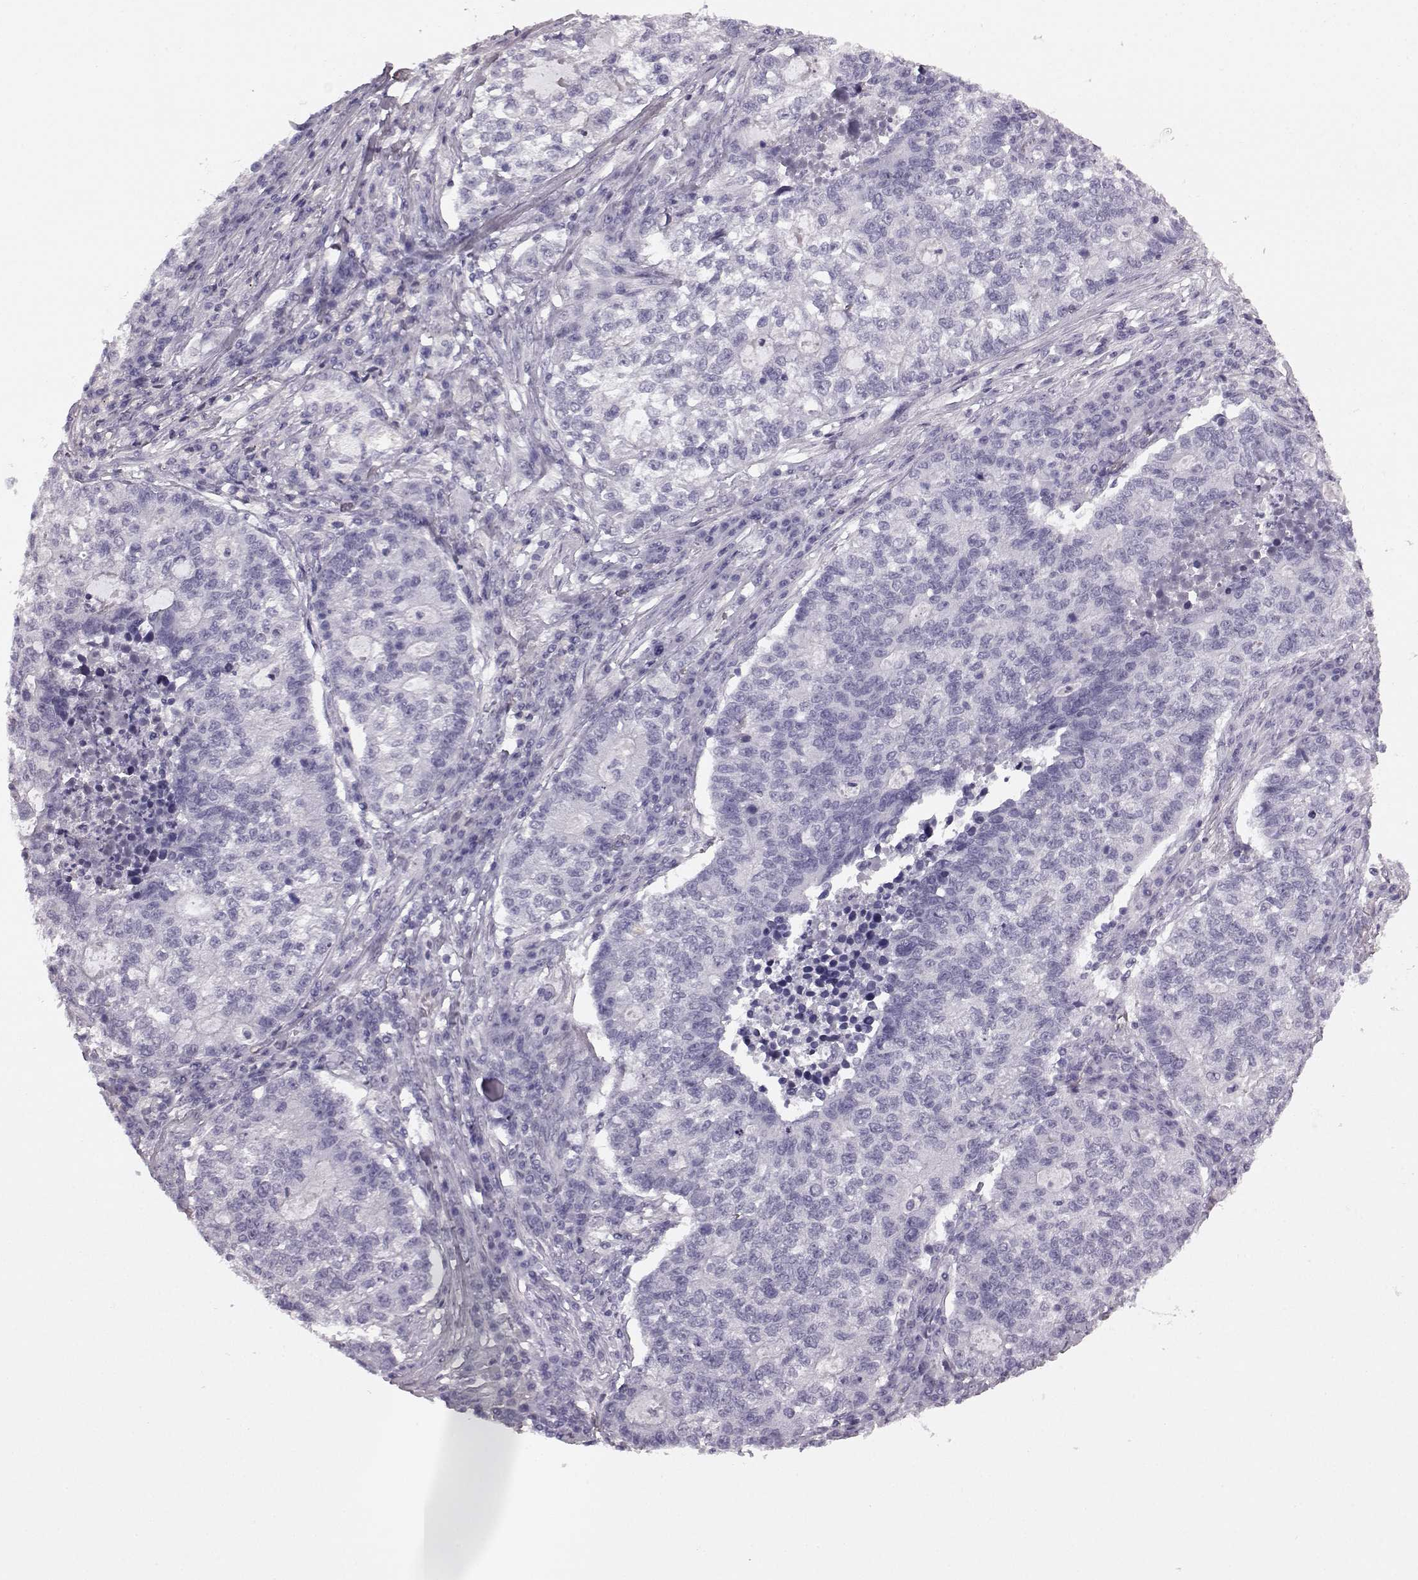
{"staining": {"intensity": "negative", "quantity": "none", "location": "none"}, "tissue": "lung cancer", "cell_type": "Tumor cells", "image_type": "cancer", "snomed": [{"axis": "morphology", "description": "Adenocarcinoma, NOS"}, {"axis": "topography", "description": "Lung"}], "caption": "Tumor cells show no significant protein expression in adenocarcinoma (lung). (IHC, brightfield microscopy, high magnification).", "gene": "AIPL1", "patient": {"sex": "male", "age": 57}}